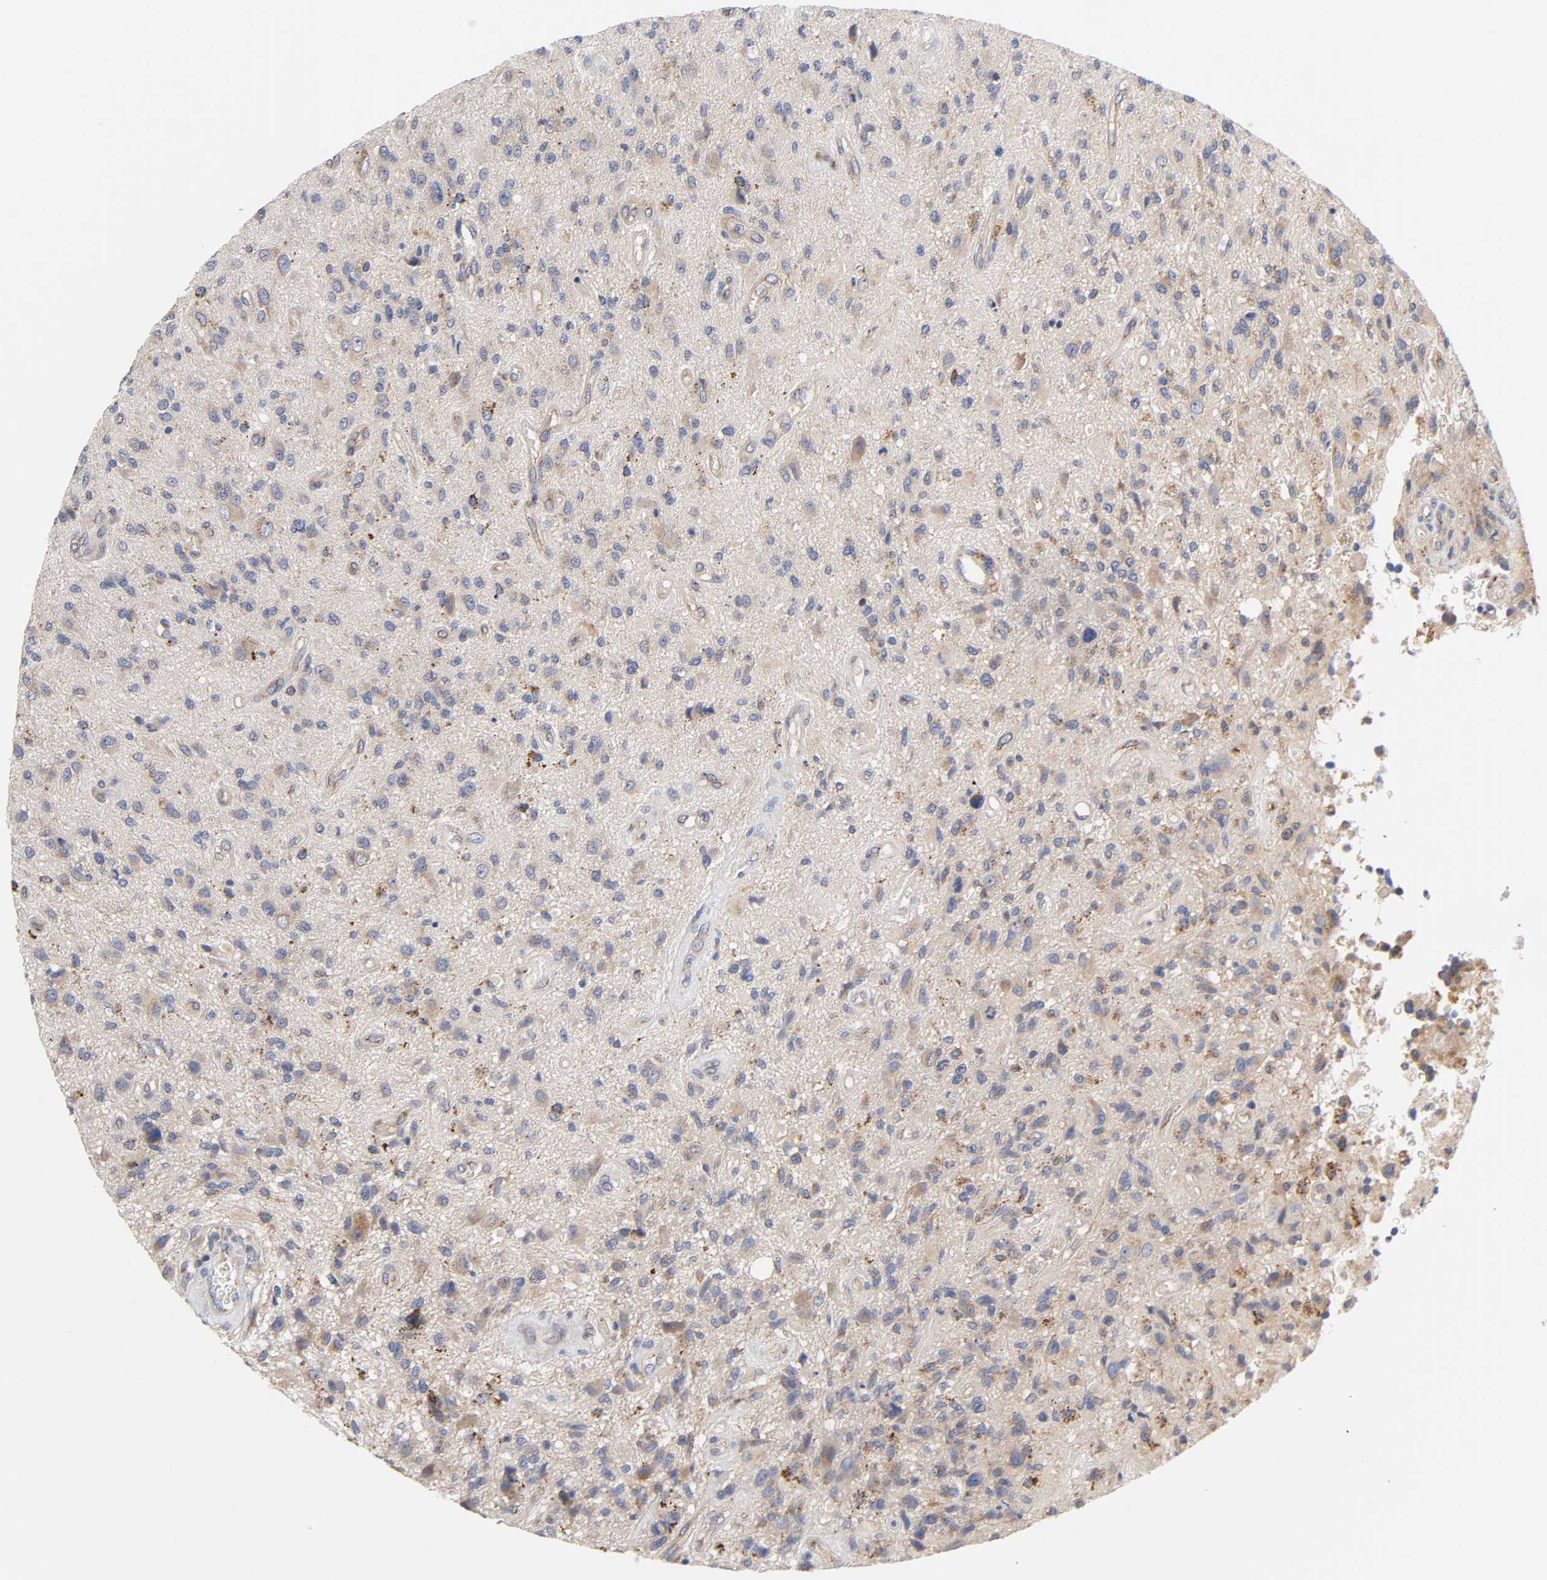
{"staining": {"intensity": "weak", "quantity": "<25%", "location": "cytoplasmic/membranous"}, "tissue": "glioma", "cell_type": "Tumor cells", "image_type": "cancer", "snomed": [{"axis": "morphology", "description": "Normal tissue, NOS"}, {"axis": "morphology", "description": "Glioma, malignant, High grade"}, {"axis": "topography", "description": "Cerebral cortex"}], "caption": "Protein analysis of glioma exhibits no significant staining in tumor cells.", "gene": "C17orf75", "patient": {"sex": "male", "age": 75}}